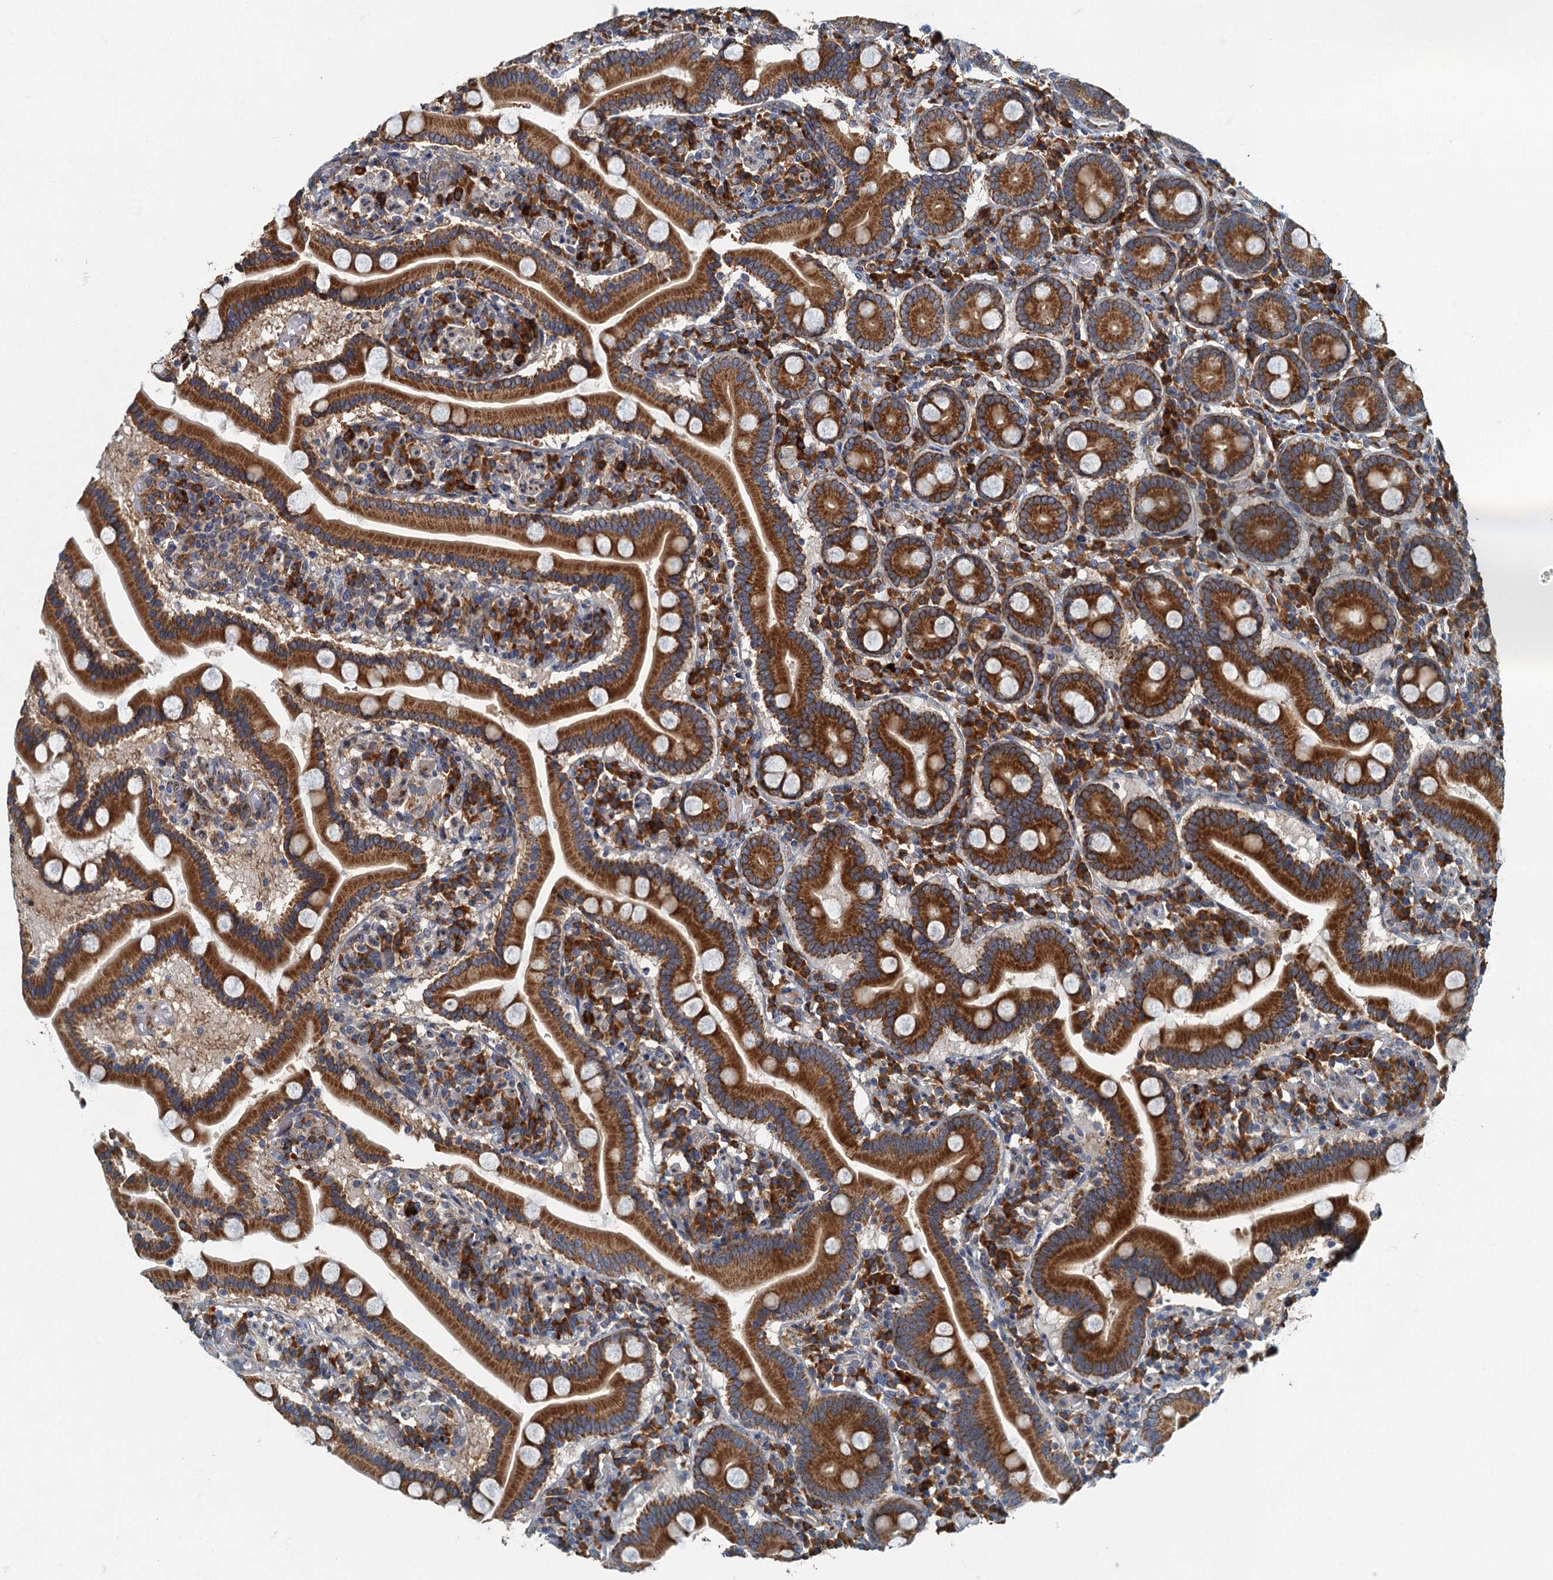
{"staining": {"intensity": "strong", "quantity": ">75%", "location": "cytoplasmic/membranous"}, "tissue": "duodenum", "cell_type": "Glandular cells", "image_type": "normal", "snomed": [{"axis": "morphology", "description": "Normal tissue, NOS"}, {"axis": "topography", "description": "Duodenum"}], "caption": "A photomicrograph of human duodenum stained for a protein reveals strong cytoplasmic/membranous brown staining in glandular cells. Using DAB (3,3'-diaminobenzidine) (brown) and hematoxylin (blue) stains, captured at high magnification using brightfield microscopy.", "gene": "SPDYC", "patient": {"sex": "male", "age": 55}}